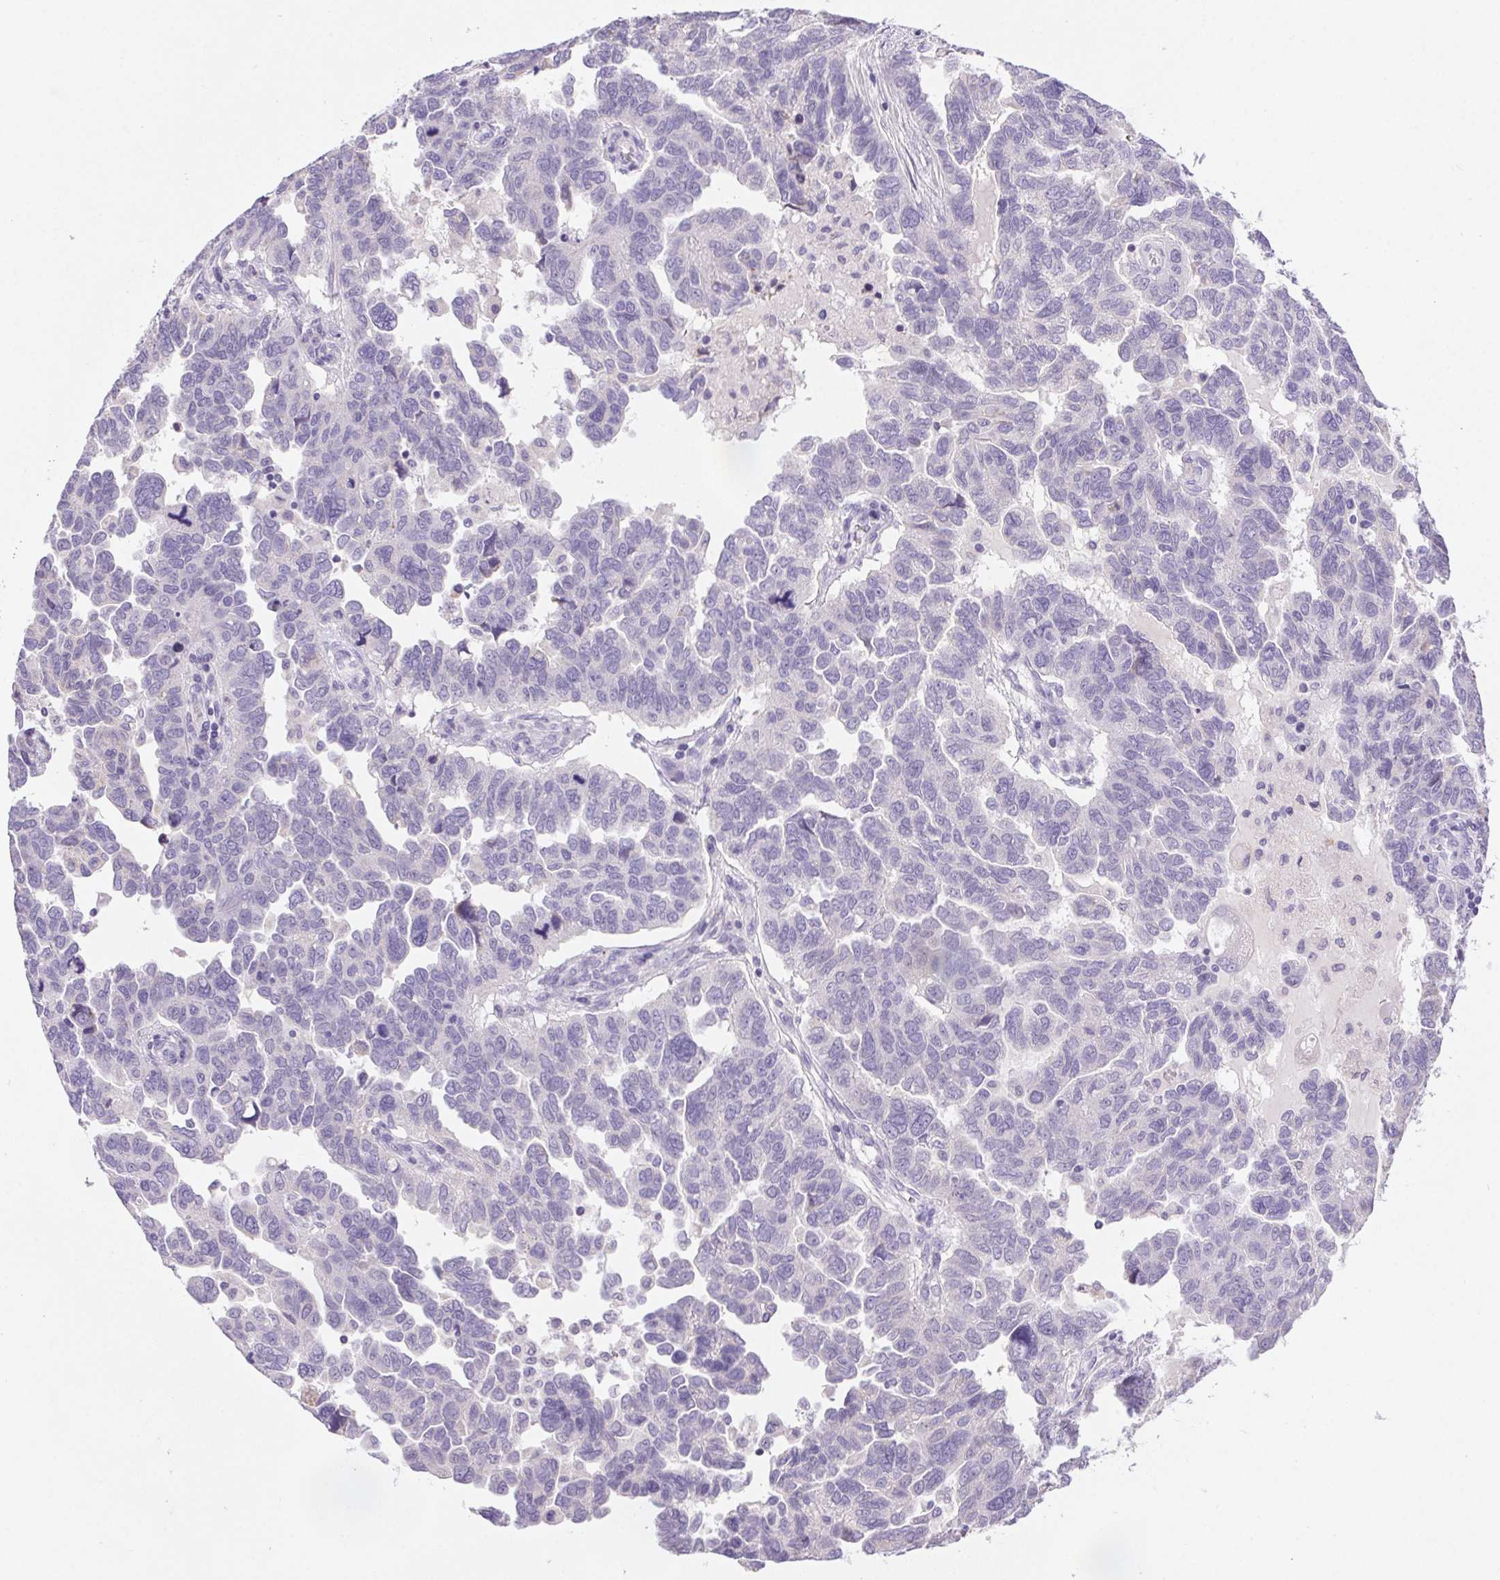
{"staining": {"intensity": "negative", "quantity": "none", "location": "none"}, "tissue": "ovarian cancer", "cell_type": "Tumor cells", "image_type": "cancer", "snomed": [{"axis": "morphology", "description": "Cystadenocarcinoma, serous, NOS"}, {"axis": "topography", "description": "Ovary"}], "caption": "An image of ovarian cancer (serous cystadenocarcinoma) stained for a protein exhibits no brown staining in tumor cells.", "gene": "ARHGAP11B", "patient": {"sex": "female", "age": 64}}